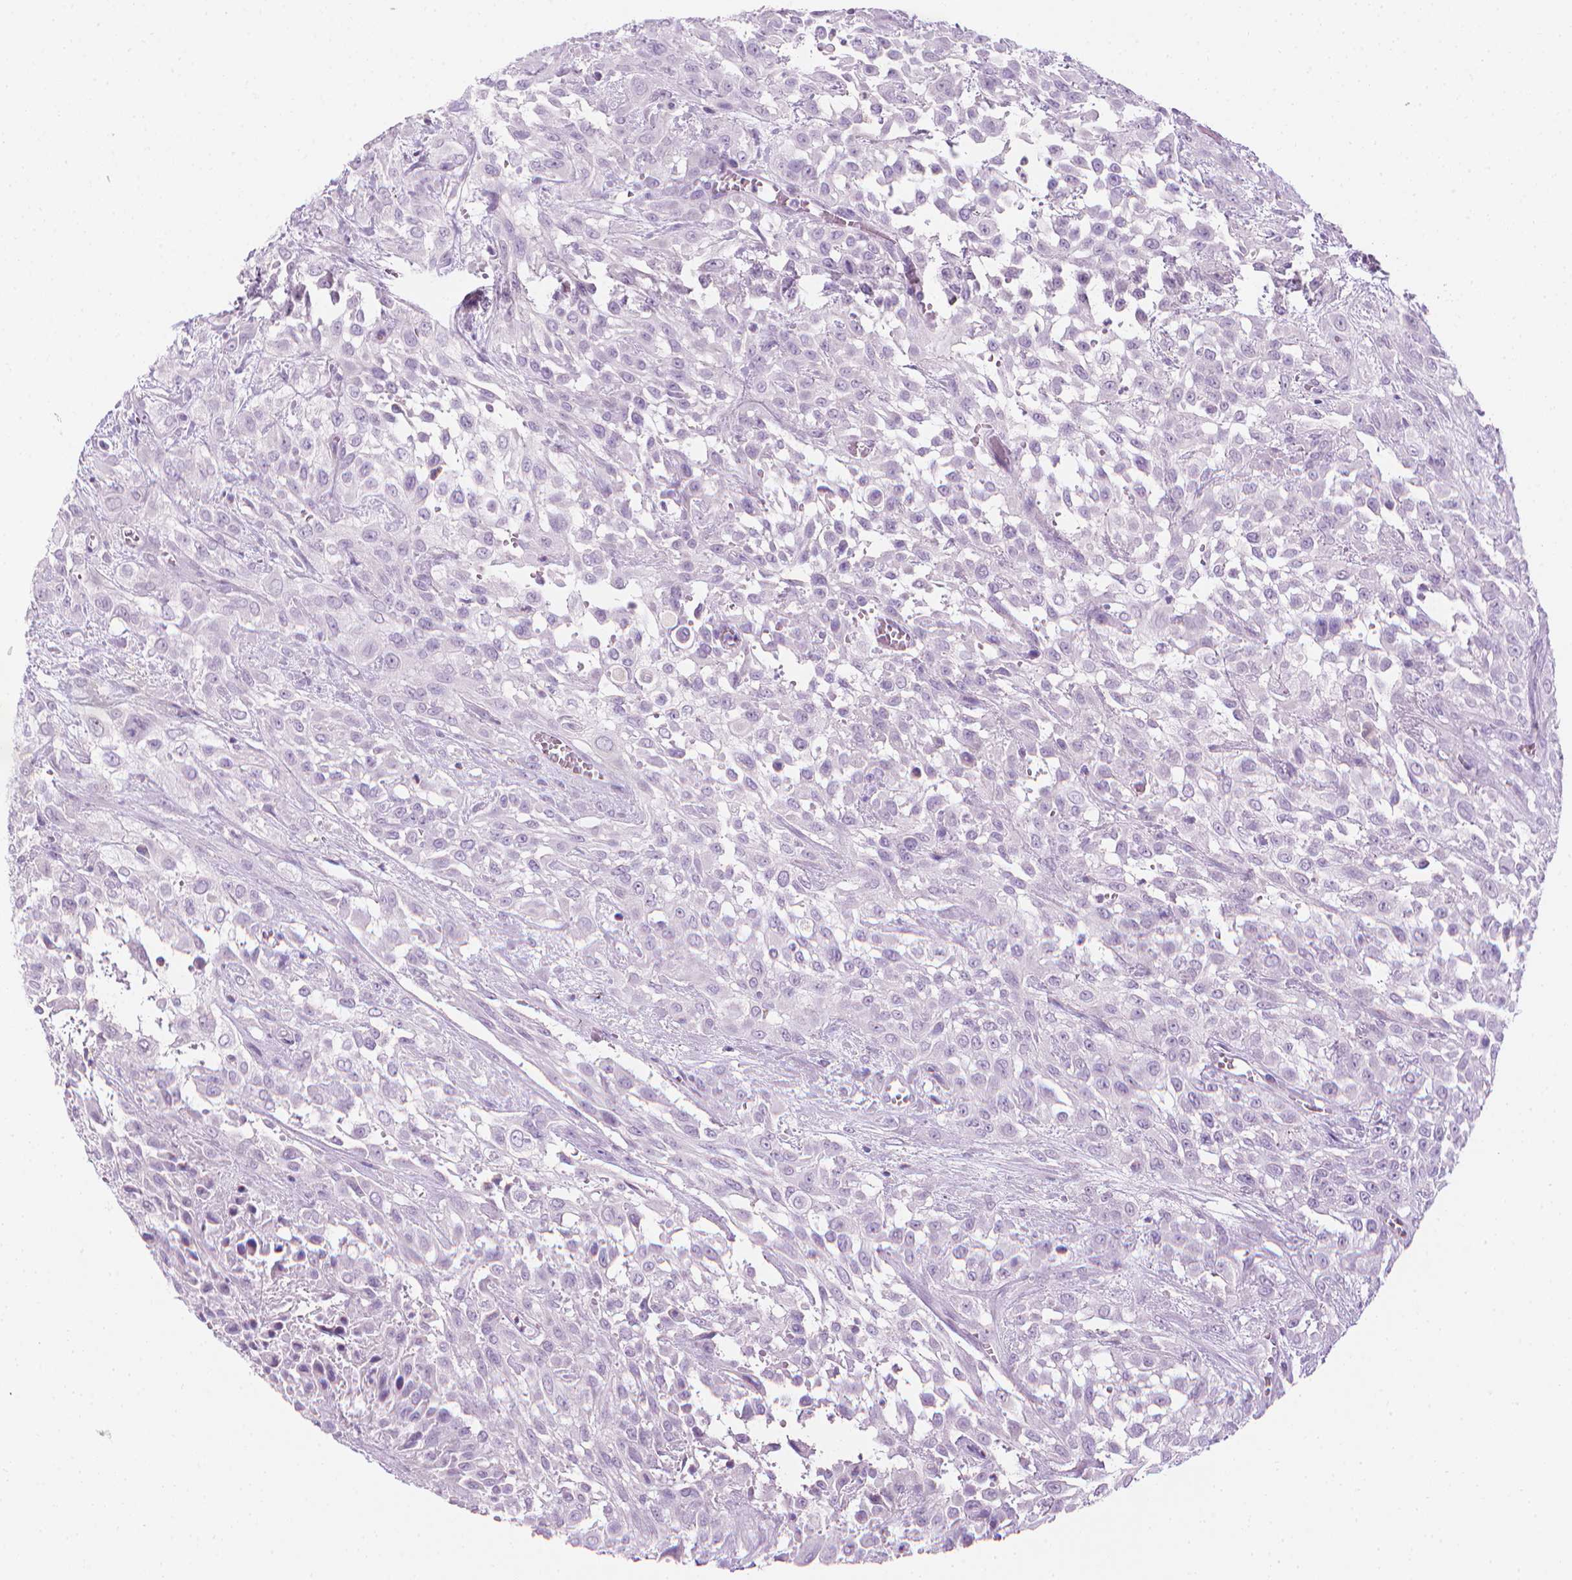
{"staining": {"intensity": "negative", "quantity": "none", "location": "none"}, "tissue": "urothelial cancer", "cell_type": "Tumor cells", "image_type": "cancer", "snomed": [{"axis": "morphology", "description": "Urothelial carcinoma, High grade"}, {"axis": "topography", "description": "Urinary bladder"}], "caption": "Tumor cells show no significant expression in high-grade urothelial carcinoma.", "gene": "DCAF8L1", "patient": {"sex": "male", "age": 57}}